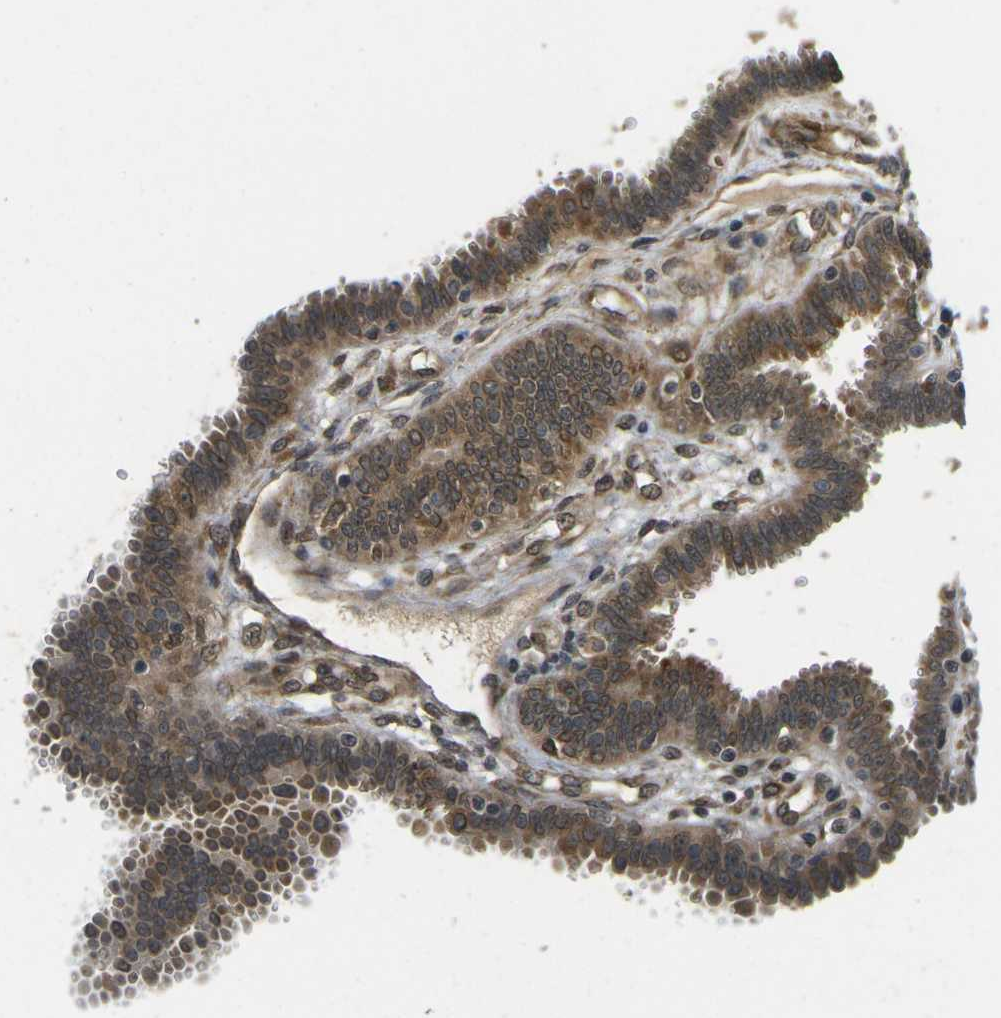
{"staining": {"intensity": "moderate", "quantity": ">75%", "location": "cytoplasmic/membranous"}, "tissue": "fallopian tube", "cell_type": "Glandular cells", "image_type": "normal", "snomed": [{"axis": "morphology", "description": "Normal tissue, NOS"}, {"axis": "topography", "description": "Fallopian tube"}], "caption": "This histopathology image displays immunohistochemistry staining of normal human fallopian tube, with medium moderate cytoplasmic/membranous staining in approximately >75% of glandular cells.", "gene": "FUT11", "patient": {"sex": "female", "age": 32}}